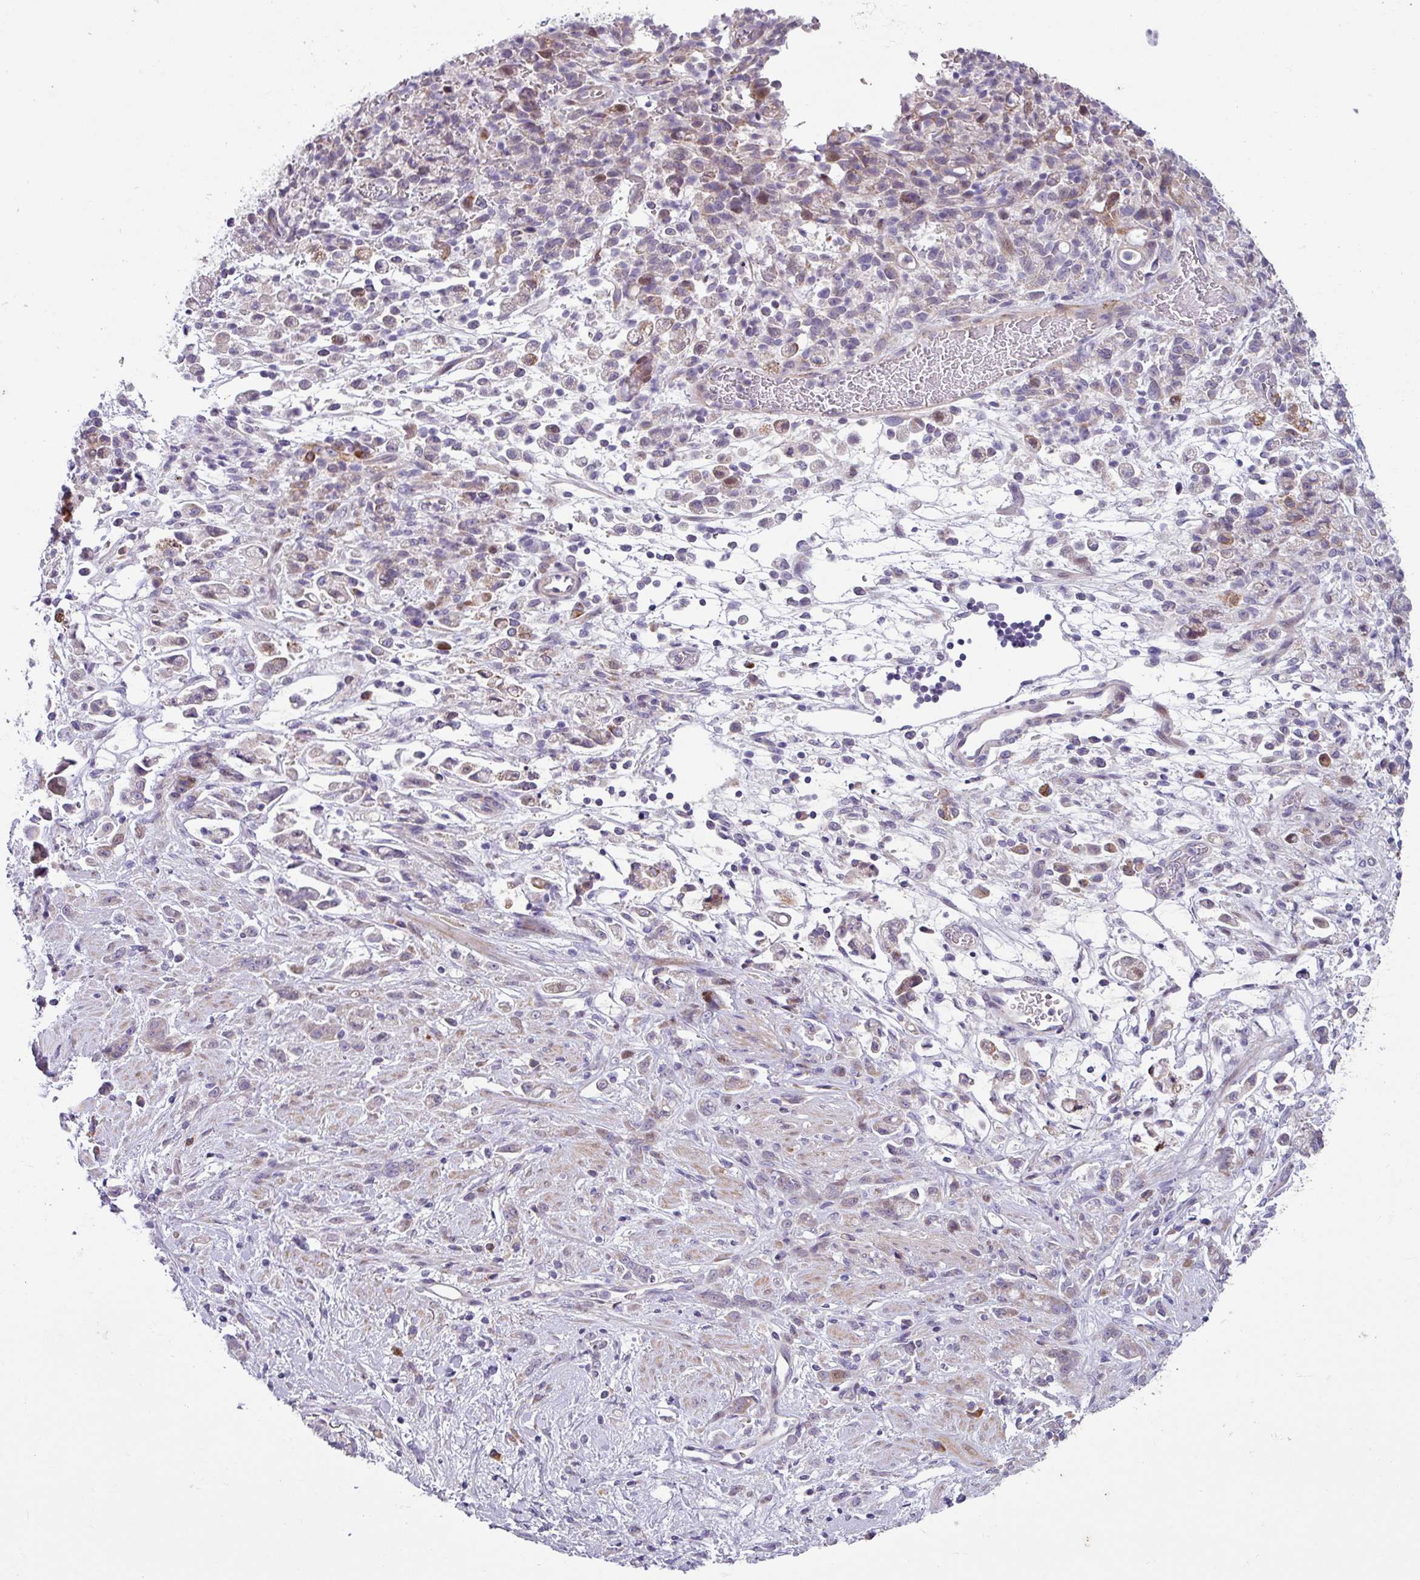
{"staining": {"intensity": "negative", "quantity": "none", "location": "none"}, "tissue": "stomach cancer", "cell_type": "Tumor cells", "image_type": "cancer", "snomed": [{"axis": "morphology", "description": "Adenocarcinoma, NOS"}, {"axis": "topography", "description": "Stomach"}], "caption": "Image shows no significant protein expression in tumor cells of adenocarcinoma (stomach).", "gene": "KLHL3", "patient": {"sex": "female", "age": 60}}